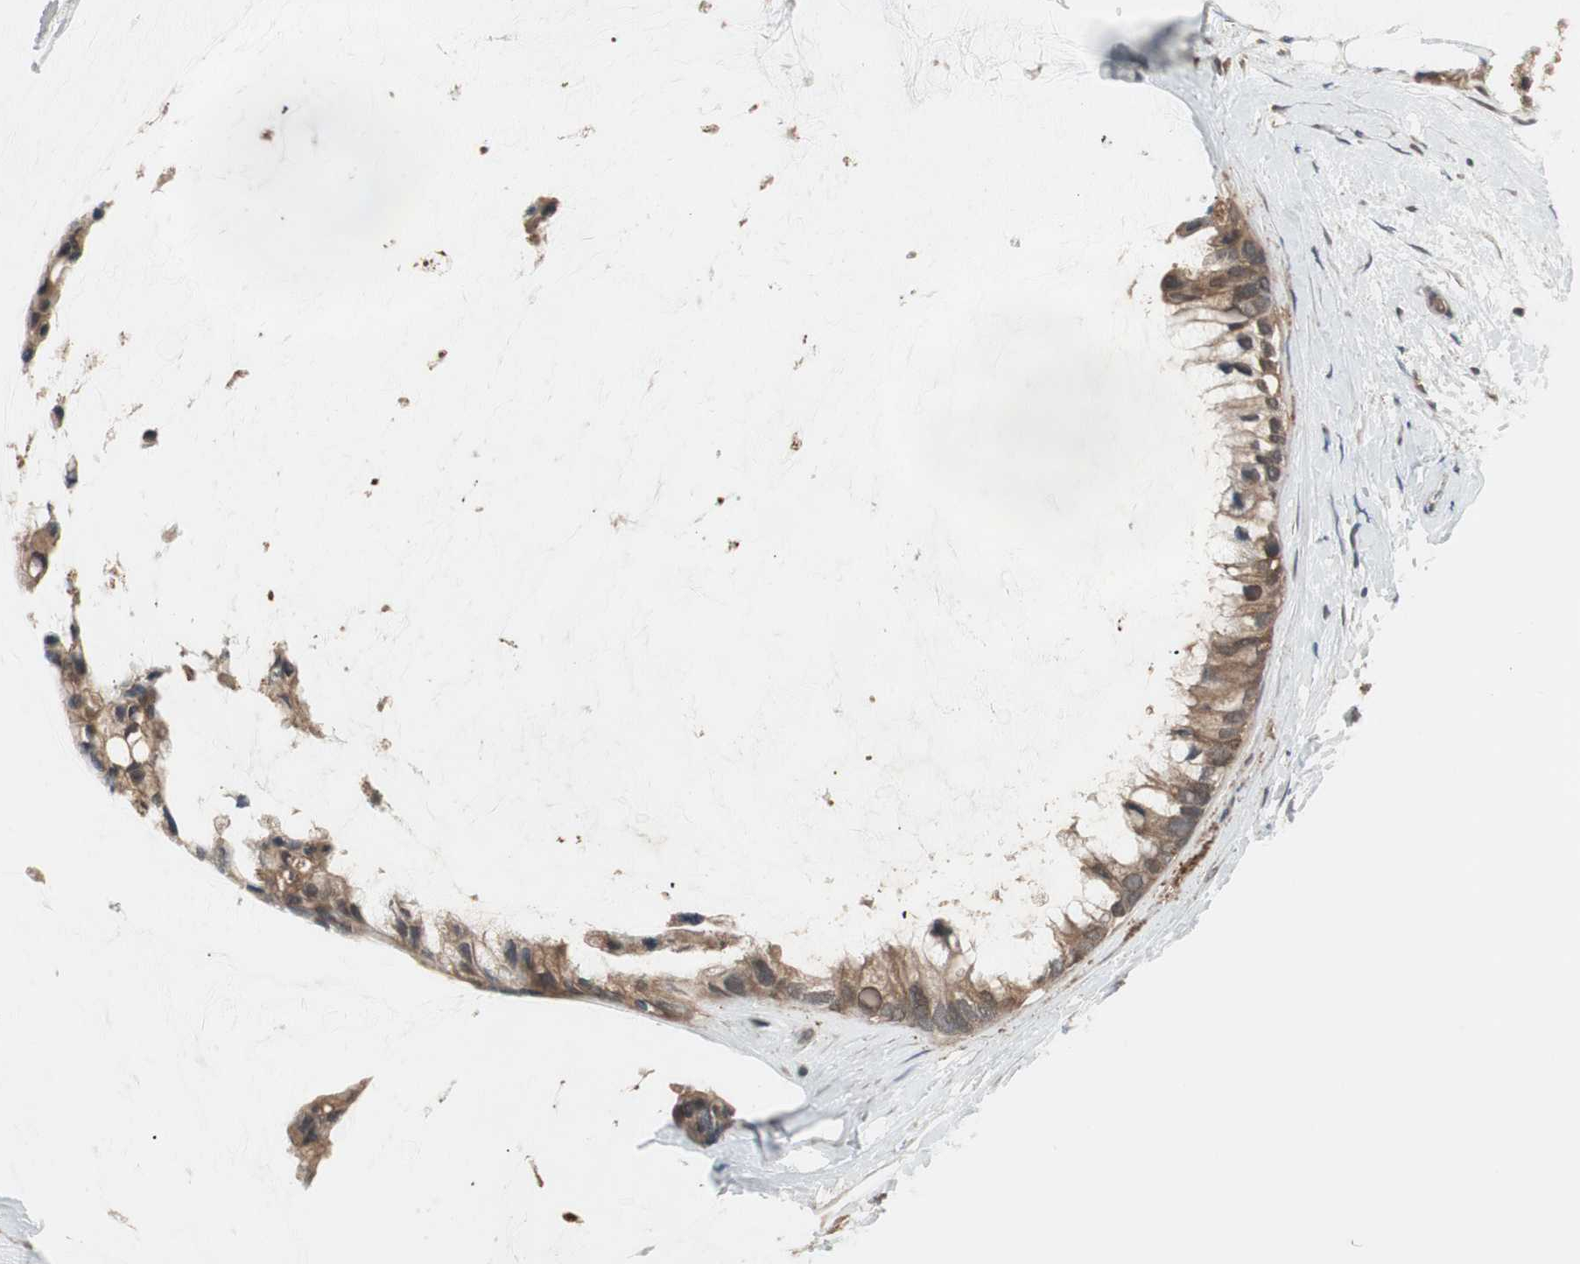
{"staining": {"intensity": "moderate", "quantity": ">75%", "location": "cytoplasmic/membranous"}, "tissue": "ovarian cancer", "cell_type": "Tumor cells", "image_type": "cancer", "snomed": [{"axis": "morphology", "description": "Cystadenocarcinoma, mucinous, NOS"}, {"axis": "topography", "description": "Ovary"}], "caption": "About >75% of tumor cells in human ovarian cancer (mucinous cystadenocarcinoma) reveal moderate cytoplasmic/membranous protein positivity as visualized by brown immunohistochemical staining.", "gene": "PNPLA7", "patient": {"sex": "female", "age": 39}}